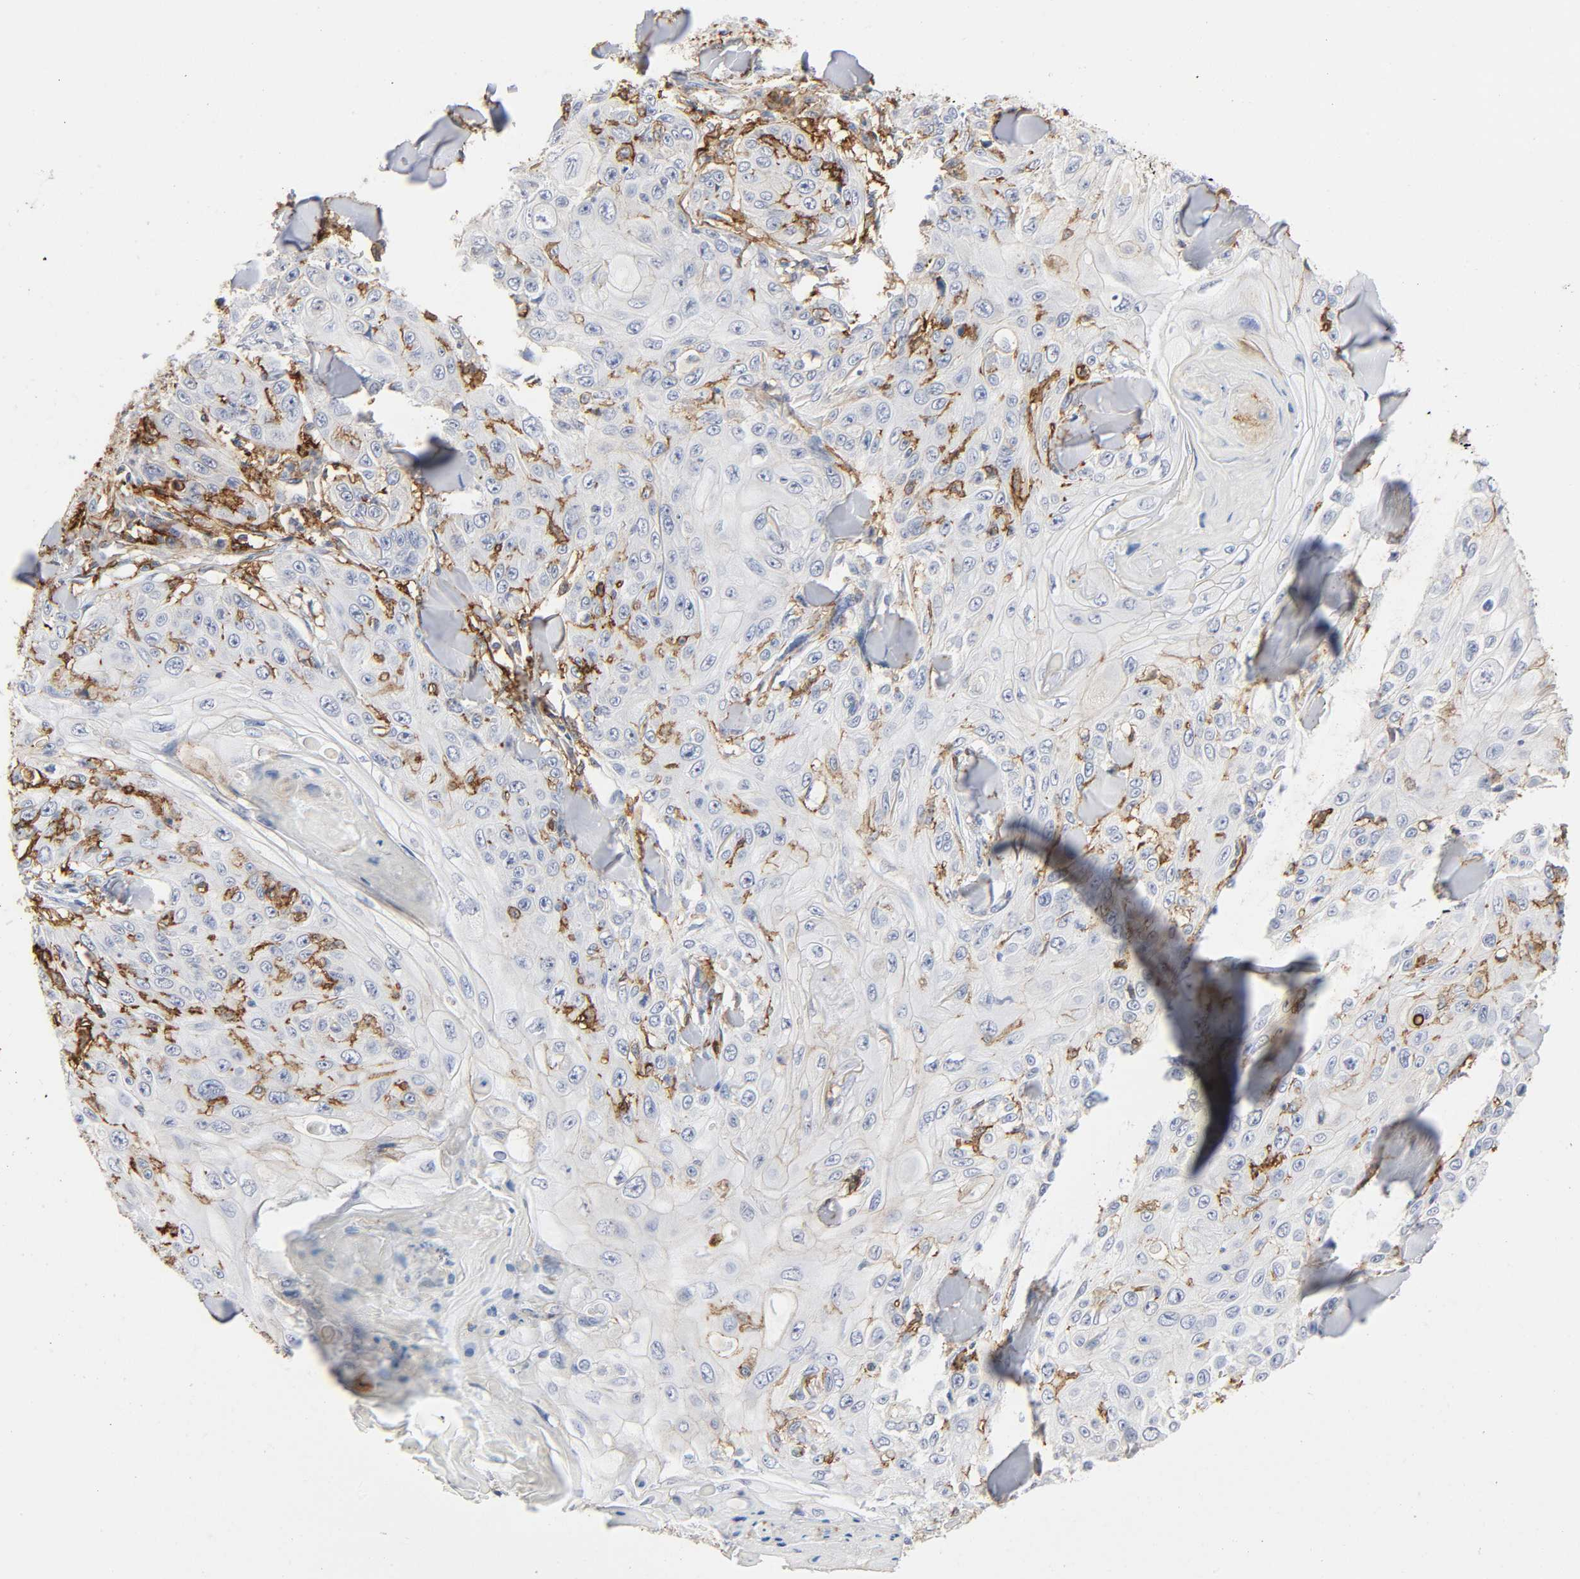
{"staining": {"intensity": "negative", "quantity": "none", "location": "none"}, "tissue": "skin cancer", "cell_type": "Tumor cells", "image_type": "cancer", "snomed": [{"axis": "morphology", "description": "Squamous cell carcinoma, NOS"}, {"axis": "topography", "description": "Skin"}], "caption": "IHC histopathology image of neoplastic tissue: skin cancer stained with DAB reveals no significant protein staining in tumor cells. (DAB immunohistochemistry, high magnification).", "gene": "LYN", "patient": {"sex": "male", "age": 86}}